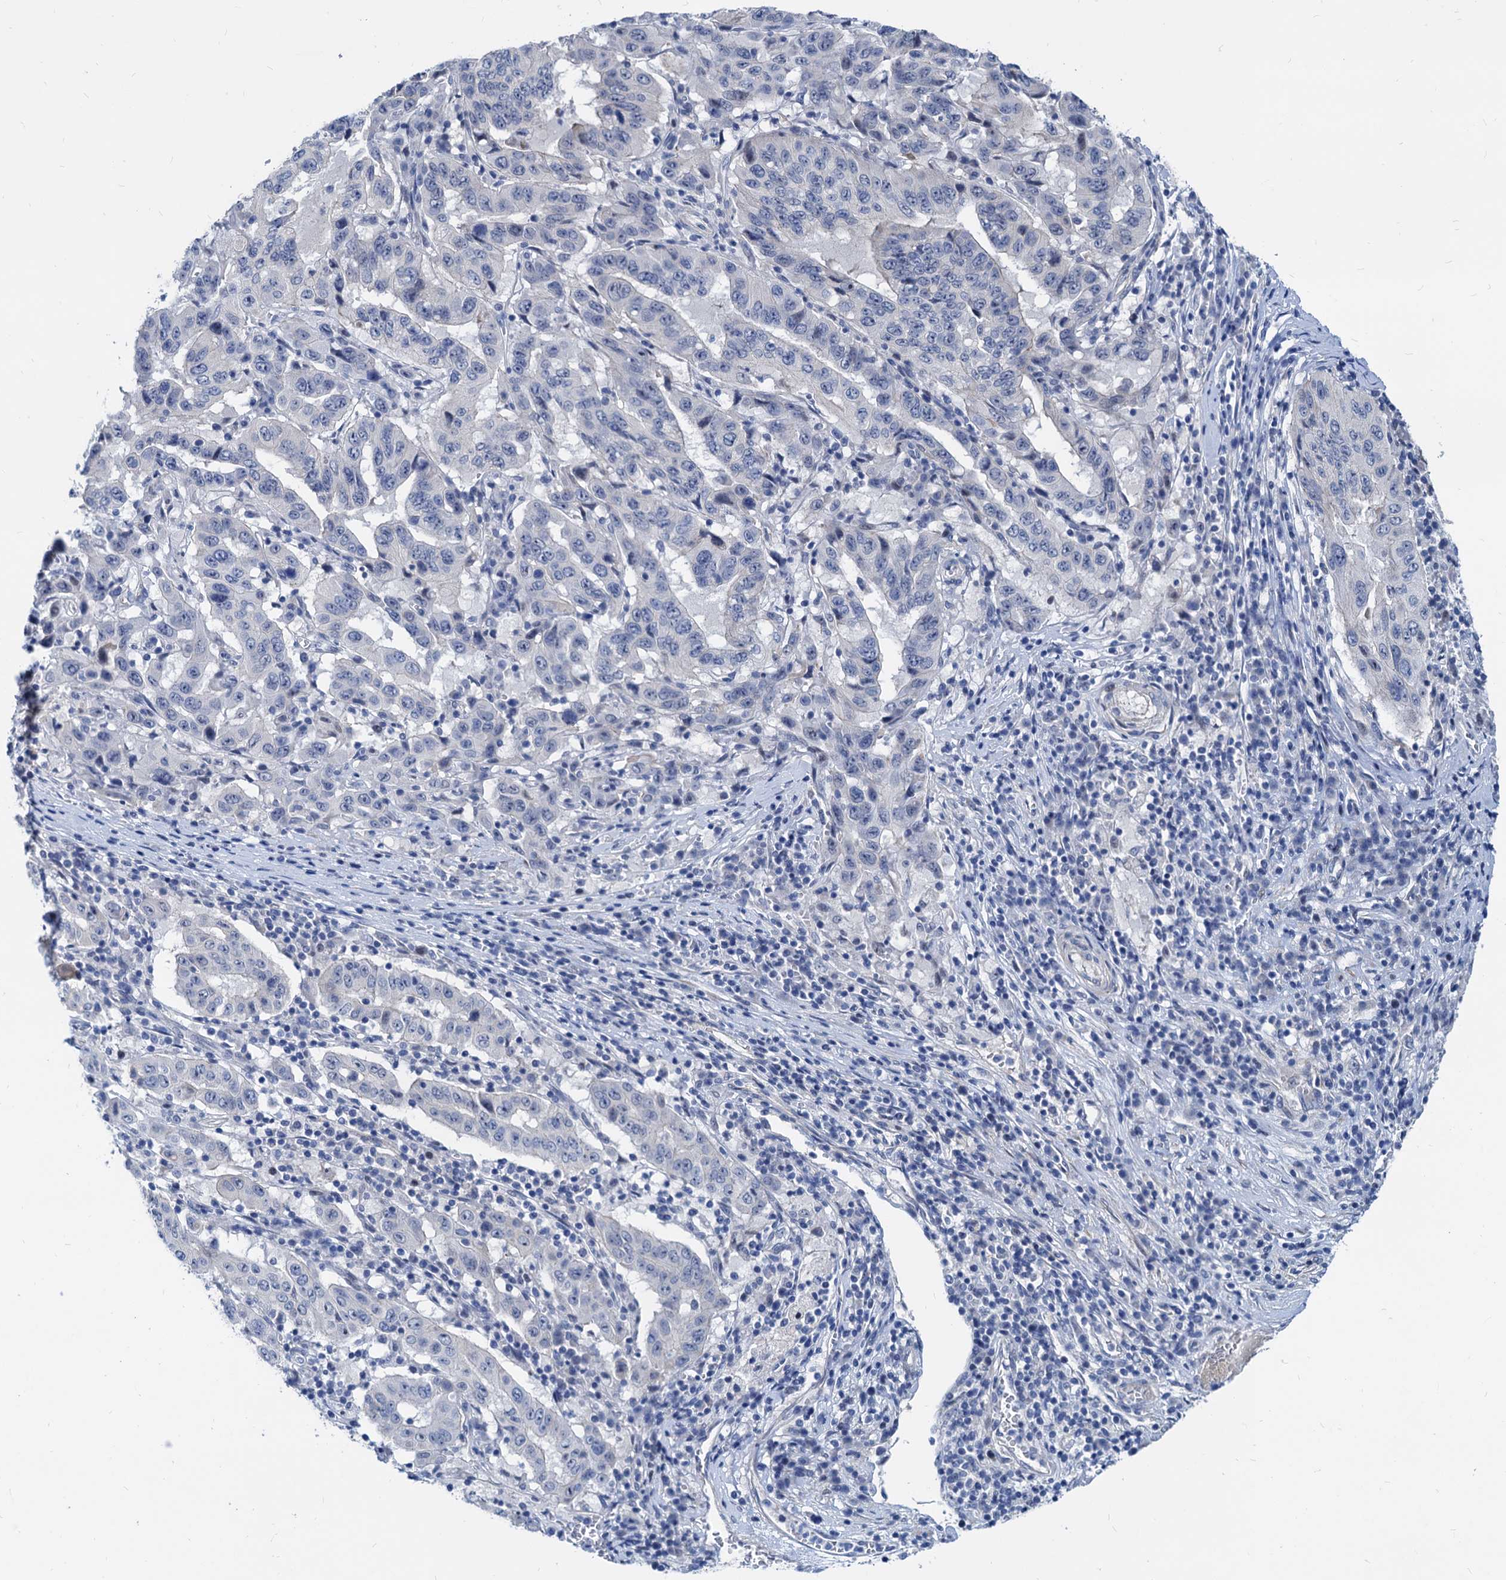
{"staining": {"intensity": "negative", "quantity": "none", "location": "none"}, "tissue": "pancreatic cancer", "cell_type": "Tumor cells", "image_type": "cancer", "snomed": [{"axis": "morphology", "description": "Adenocarcinoma, NOS"}, {"axis": "topography", "description": "Pancreas"}], "caption": "Protein analysis of pancreatic cancer displays no significant expression in tumor cells.", "gene": "HSF2", "patient": {"sex": "male", "age": 63}}